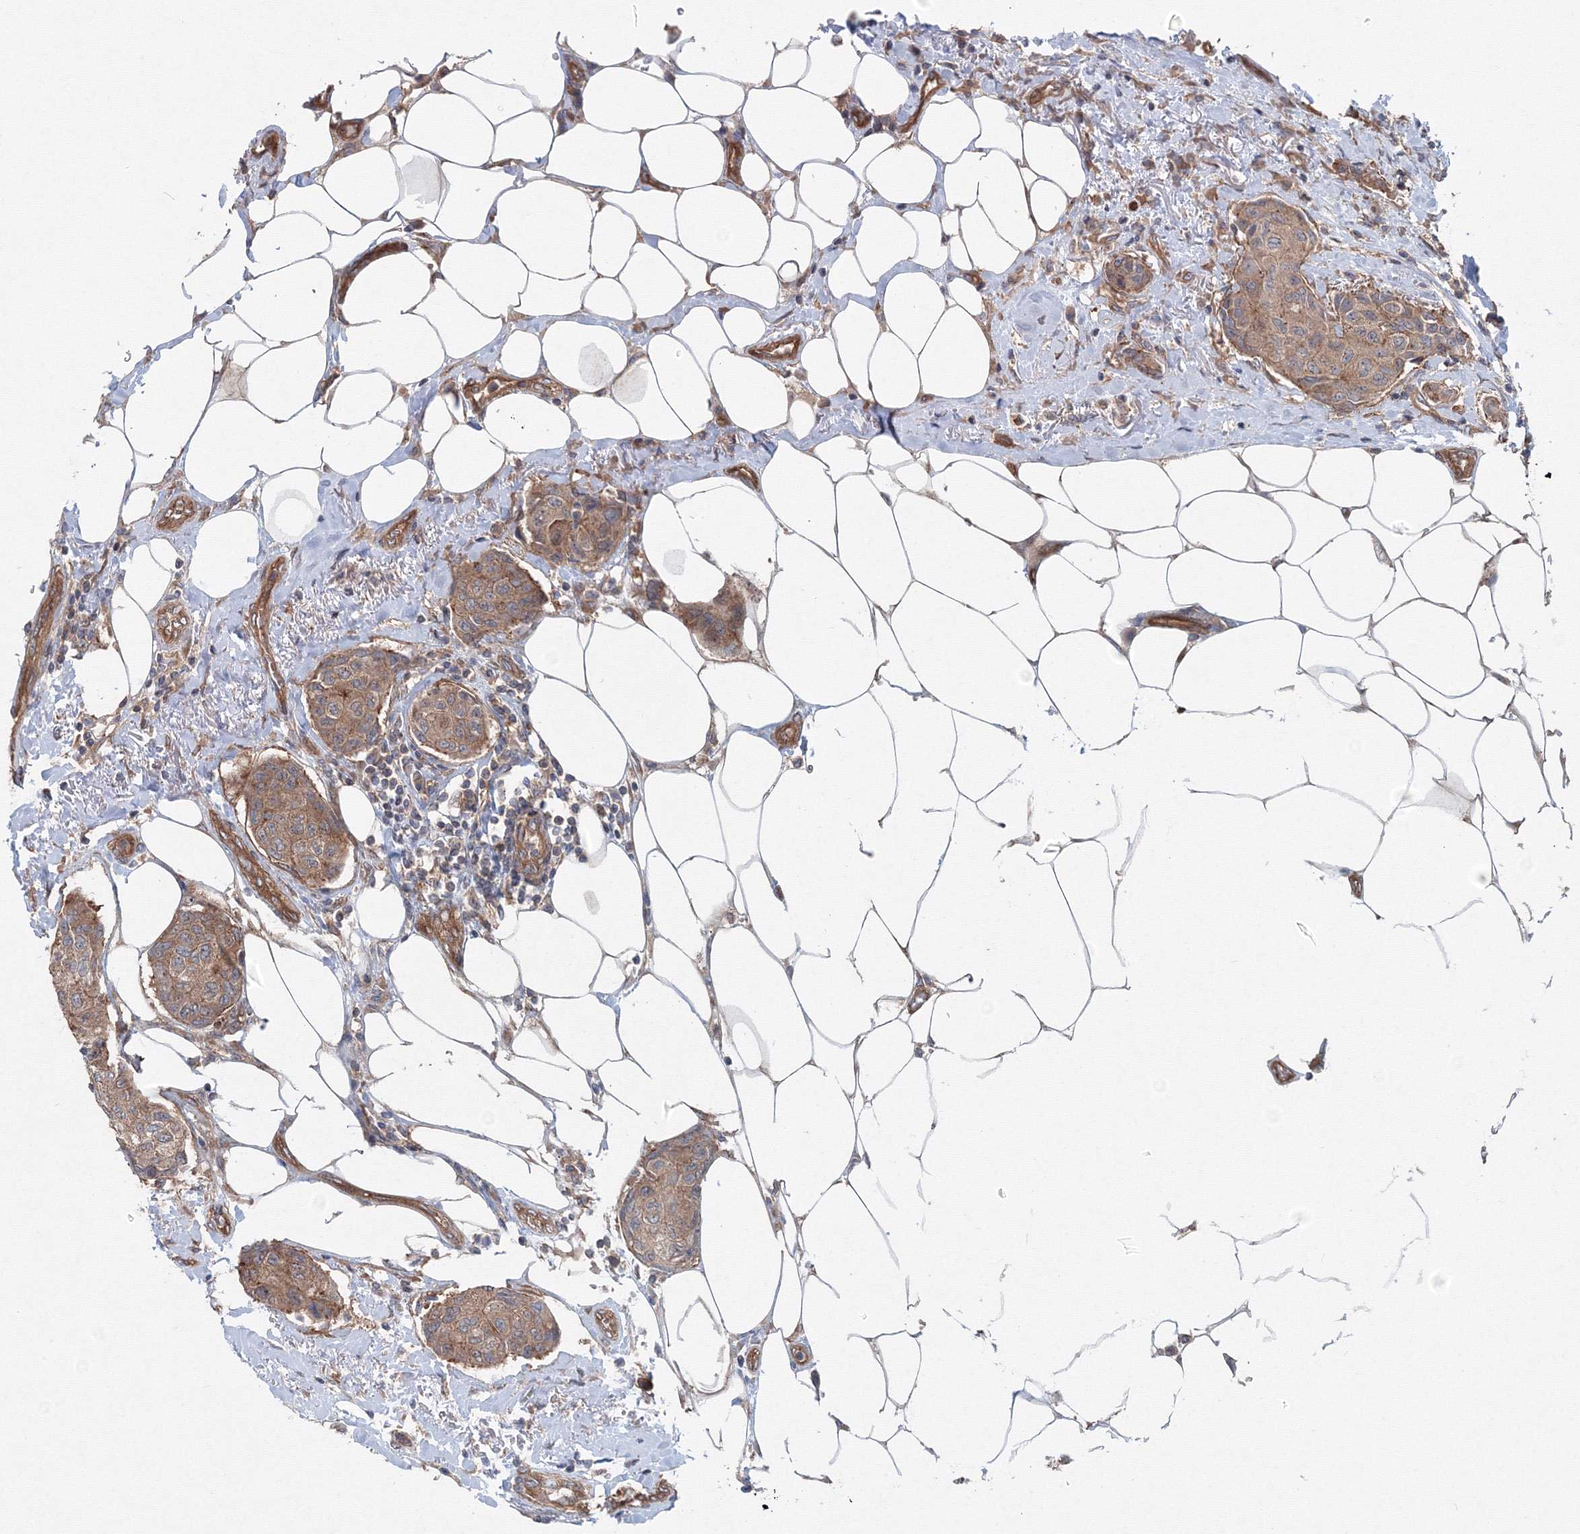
{"staining": {"intensity": "moderate", "quantity": ">75%", "location": "cytoplasmic/membranous"}, "tissue": "breast cancer", "cell_type": "Tumor cells", "image_type": "cancer", "snomed": [{"axis": "morphology", "description": "Duct carcinoma"}, {"axis": "topography", "description": "Breast"}], "caption": "Immunohistochemistry (IHC) staining of breast cancer (intraductal carcinoma), which exhibits medium levels of moderate cytoplasmic/membranous staining in about >75% of tumor cells indicating moderate cytoplasmic/membranous protein expression. The staining was performed using DAB (3,3'-diaminobenzidine) (brown) for protein detection and nuclei were counterstained in hematoxylin (blue).", "gene": "EXOC1", "patient": {"sex": "female", "age": 80}}